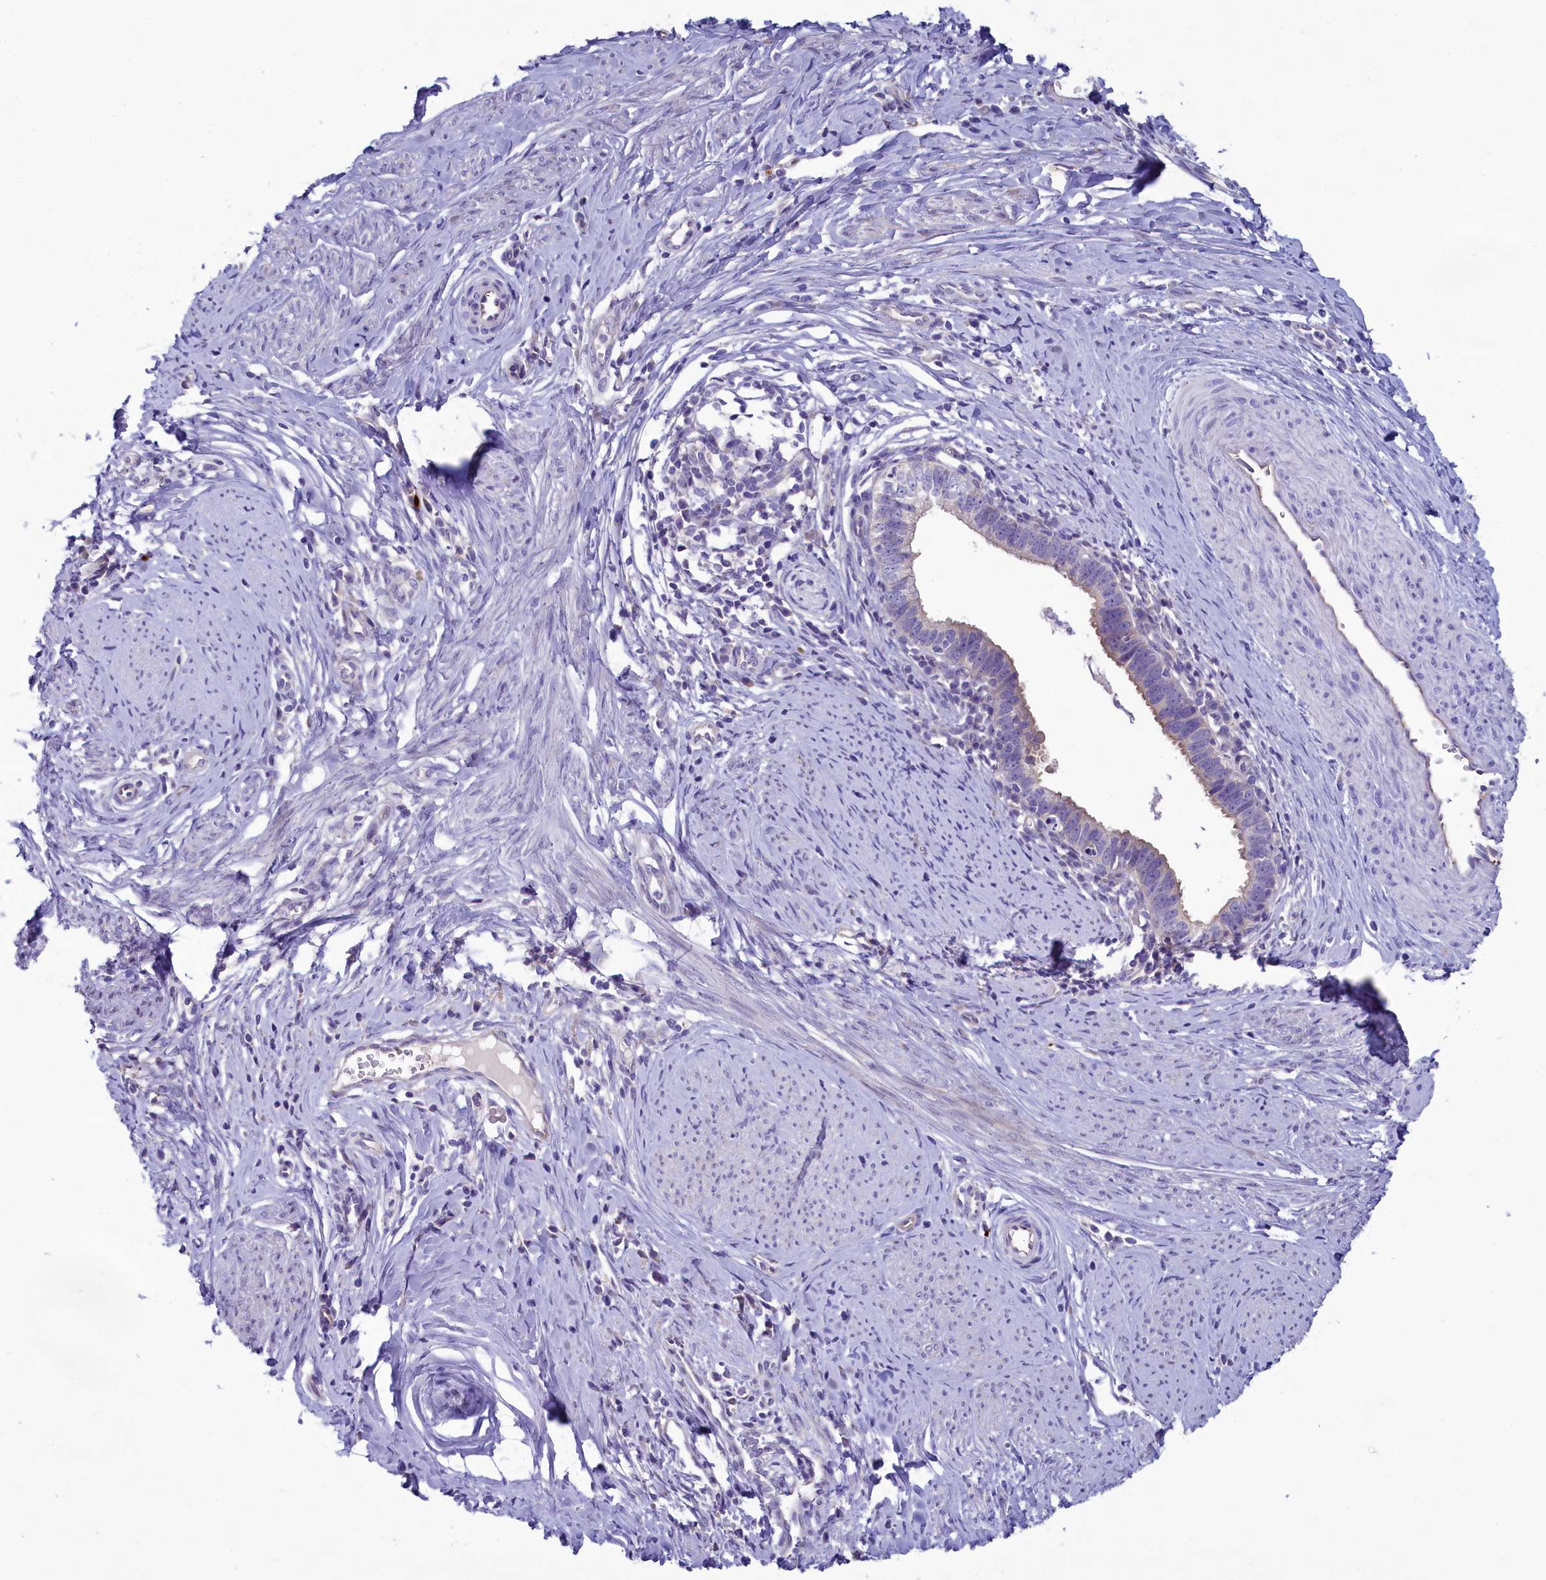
{"staining": {"intensity": "weak", "quantity": "<25%", "location": "cytoplasmic/membranous"}, "tissue": "cervical cancer", "cell_type": "Tumor cells", "image_type": "cancer", "snomed": [{"axis": "morphology", "description": "Adenocarcinoma, NOS"}, {"axis": "topography", "description": "Cervix"}], "caption": "Immunohistochemistry (IHC) photomicrograph of neoplastic tissue: human adenocarcinoma (cervical) stained with DAB displays no significant protein positivity in tumor cells. (Brightfield microscopy of DAB (3,3'-diaminobenzidine) immunohistochemistry at high magnification).", "gene": "KRBOX5", "patient": {"sex": "female", "age": 36}}